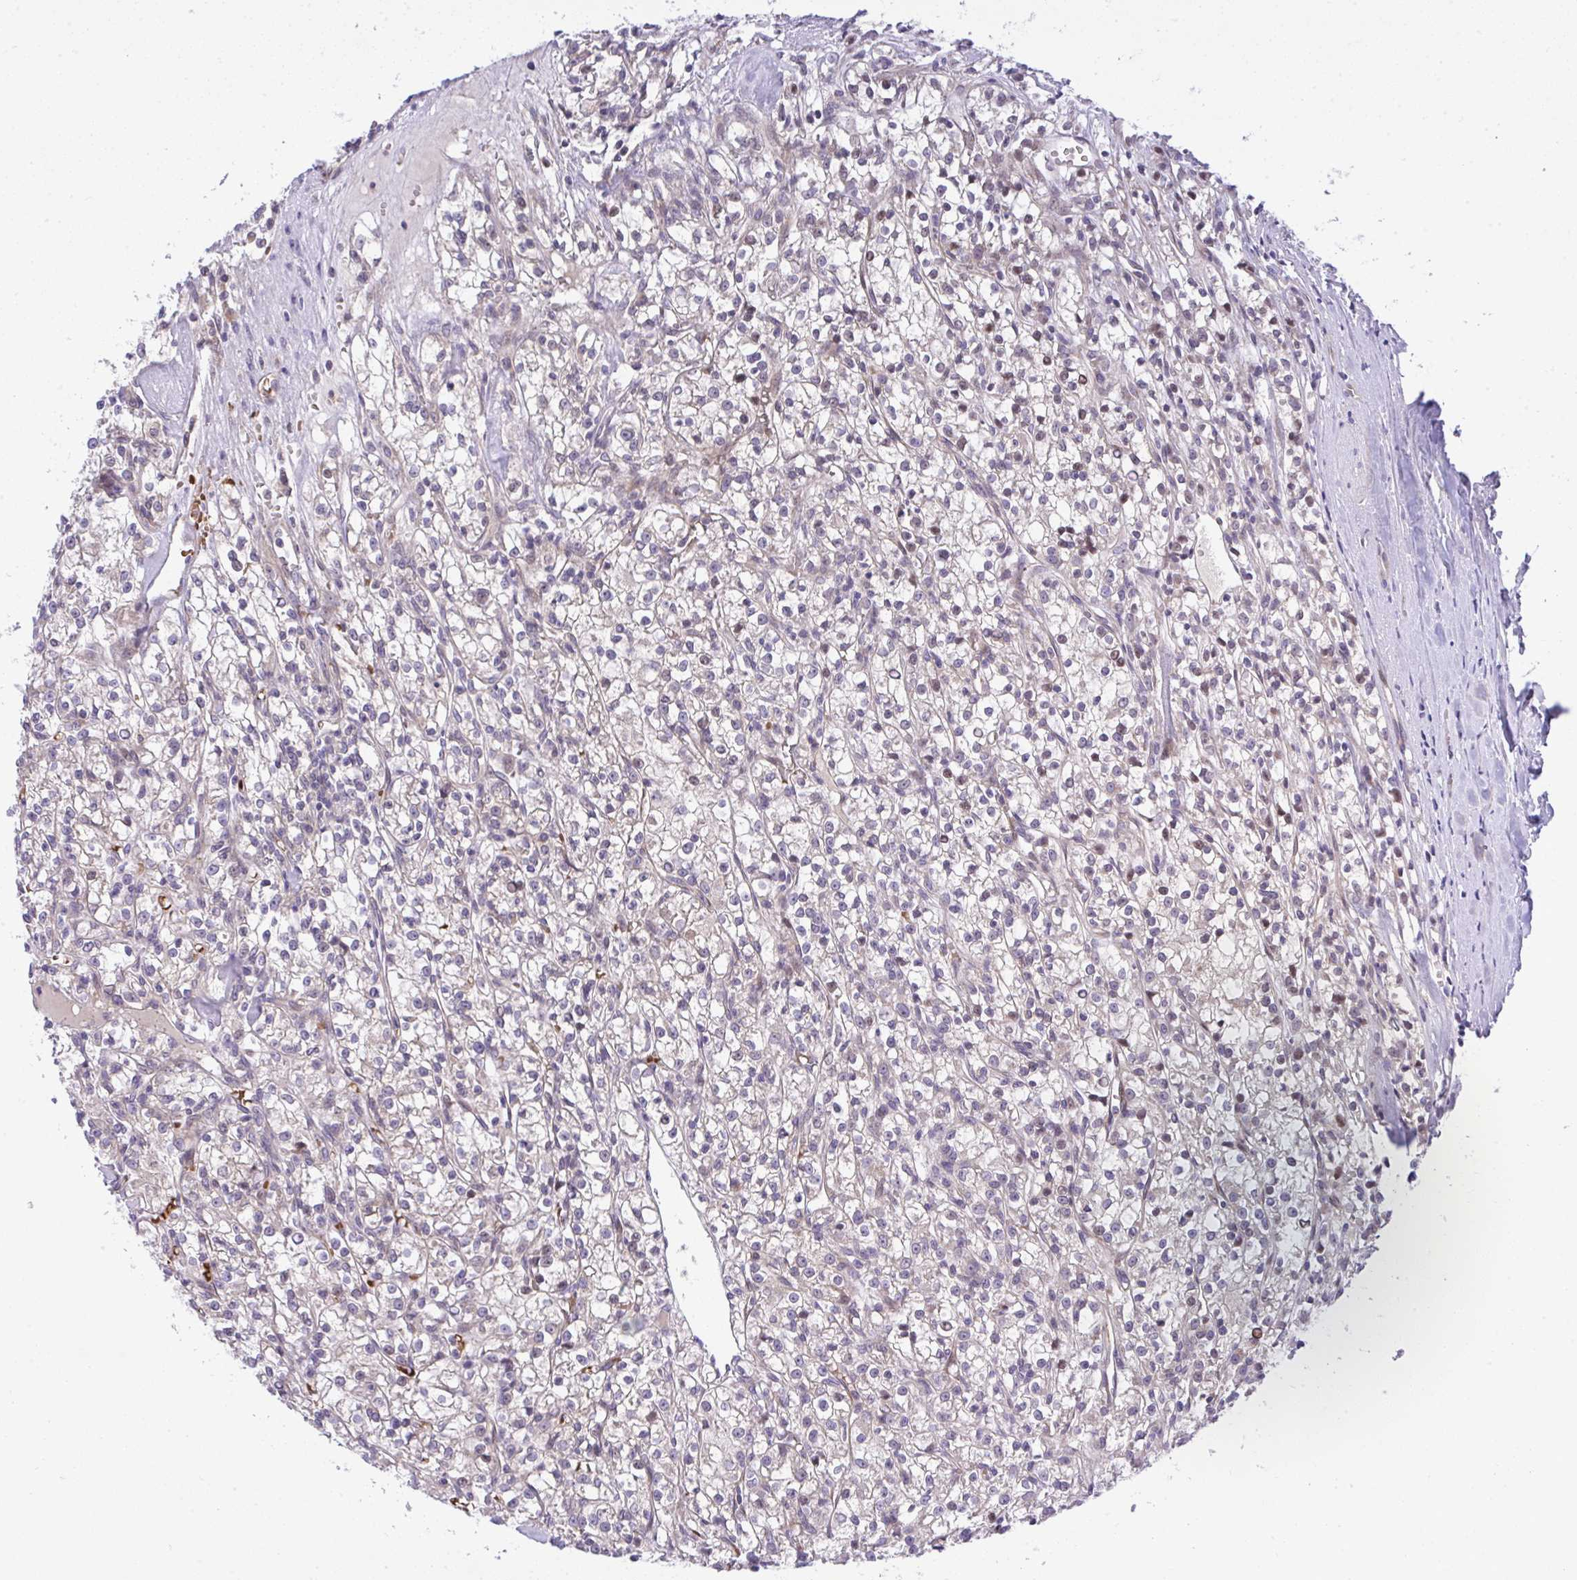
{"staining": {"intensity": "moderate", "quantity": "<25%", "location": "nuclear"}, "tissue": "renal cancer", "cell_type": "Tumor cells", "image_type": "cancer", "snomed": [{"axis": "morphology", "description": "Adenocarcinoma, NOS"}, {"axis": "topography", "description": "Kidney"}], "caption": "Immunohistochemical staining of renal cancer exhibits moderate nuclear protein staining in approximately <25% of tumor cells.", "gene": "CHIA", "patient": {"sex": "female", "age": 59}}